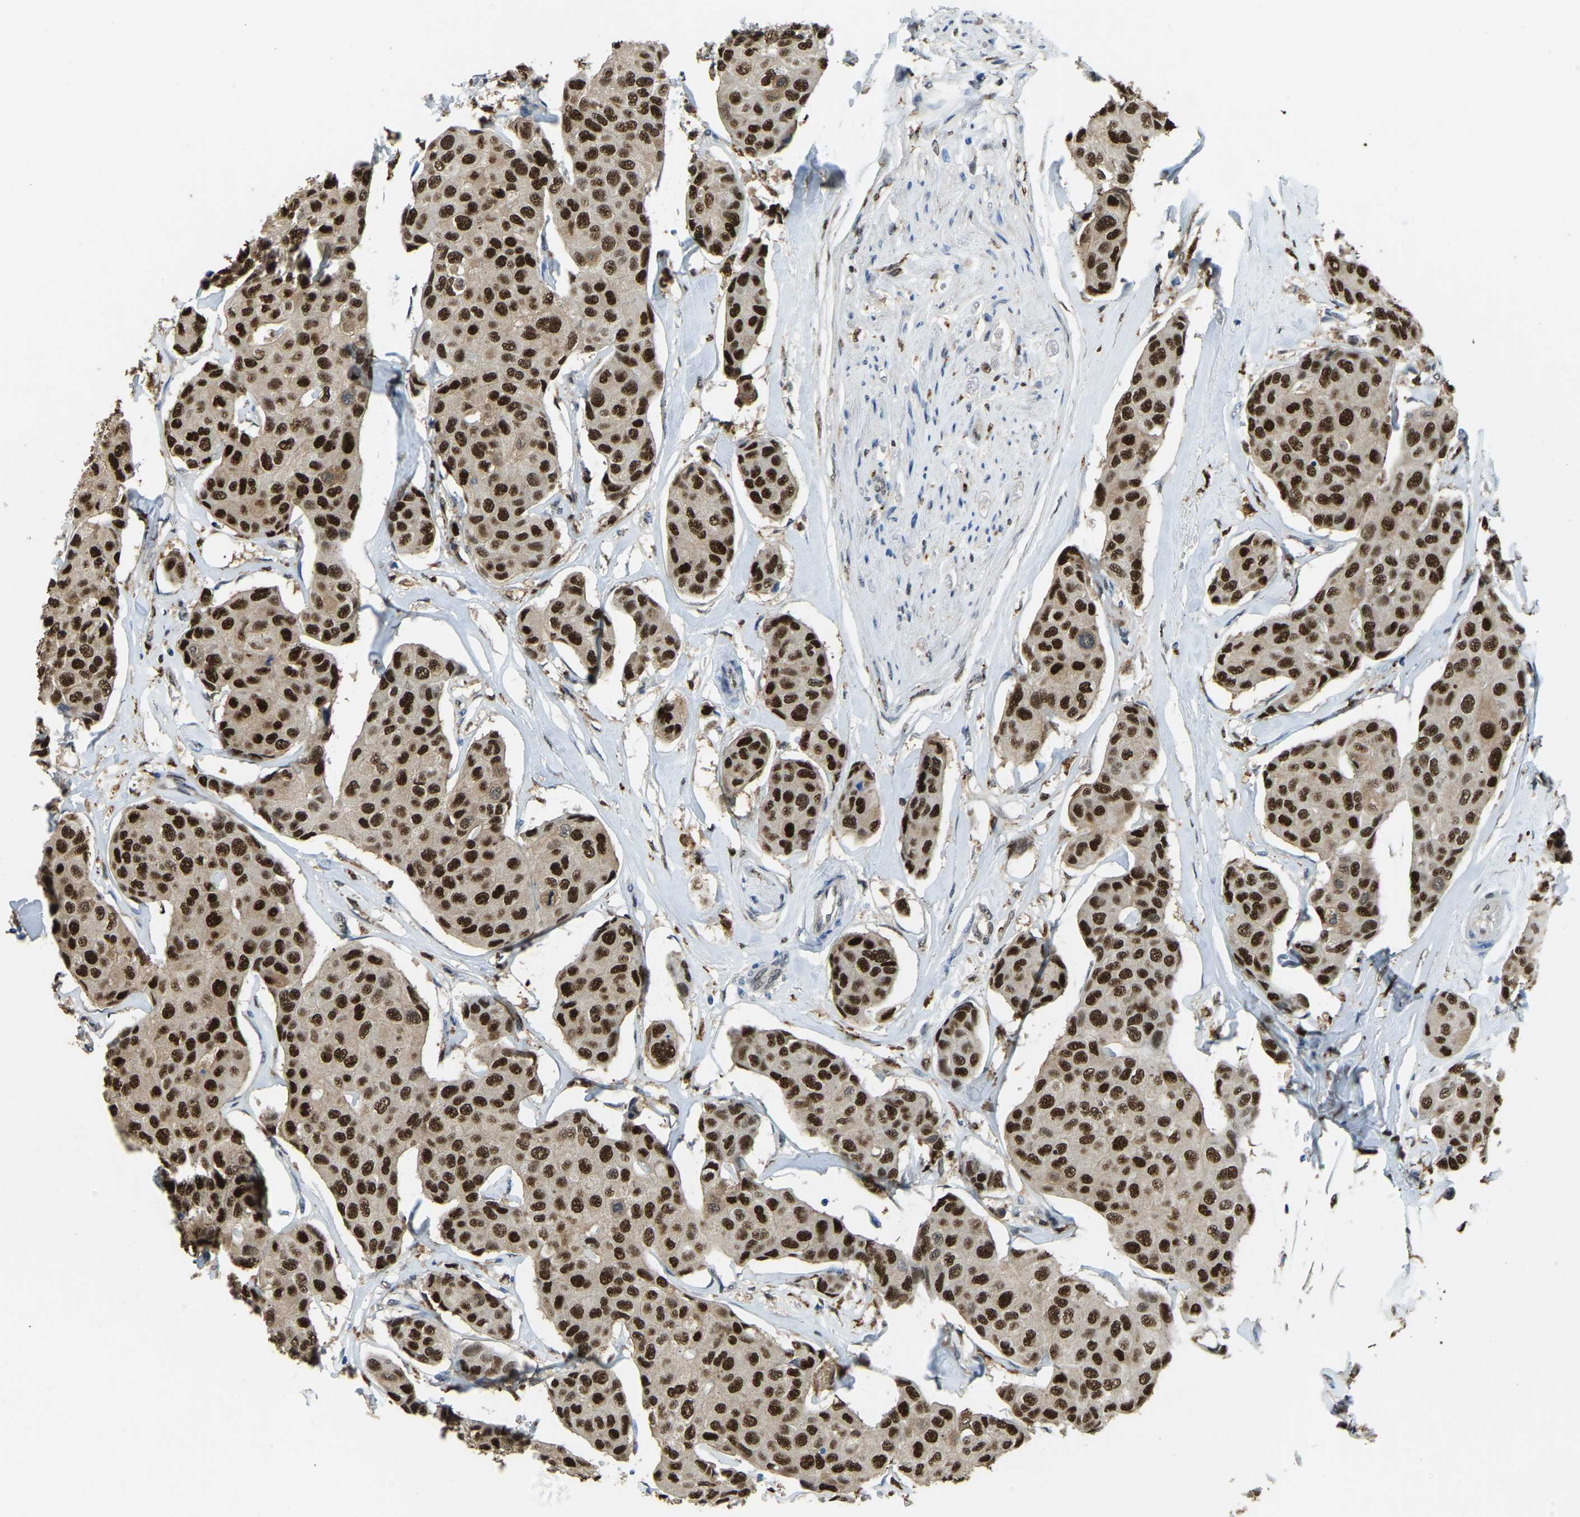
{"staining": {"intensity": "strong", "quantity": ">75%", "location": "cytoplasmic/membranous,nuclear"}, "tissue": "breast cancer", "cell_type": "Tumor cells", "image_type": "cancer", "snomed": [{"axis": "morphology", "description": "Duct carcinoma"}, {"axis": "topography", "description": "Breast"}], "caption": "A histopathology image showing strong cytoplasmic/membranous and nuclear positivity in about >75% of tumor cells in breast cancer (intraductal carcinoma), as visualized by brown immunohistochemical staining.", "gene": "NANS", "patient": {"sex": "female", "age": 80}}